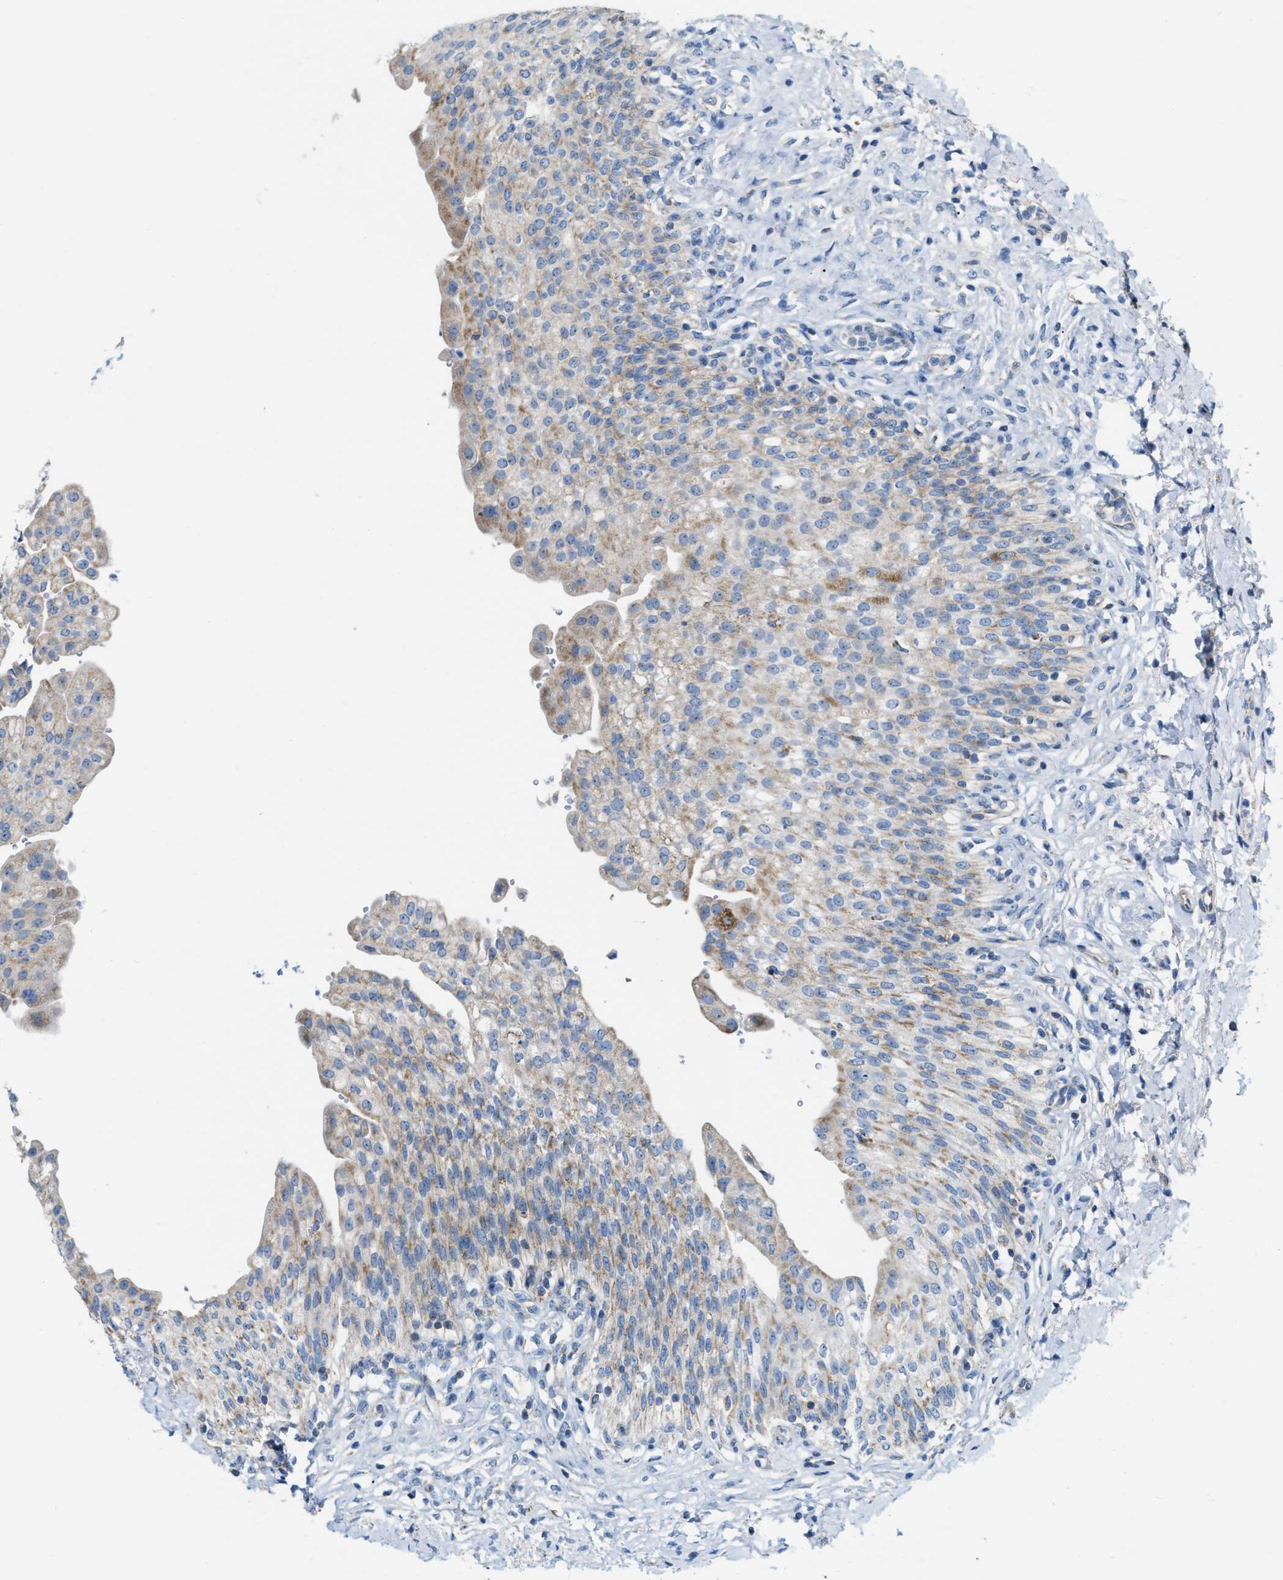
{"staining": {"intensity": "moderate", "quantity": "25%-75%", "location": "cytoplasmic/membranous"}, "tissue": "urinary bladder", "cell_type": "Urothelial cells", "image_type": "normal", "snomed": [{"axis": "morphology", "description": "Urothelial carcinoma, High grade"}, {"axis": "topography", "description": "Urinary bladder"}], "caption": "Immunohistochemistry (IHC) staining of unremarkable urinary bladder, which displays medium levels of moderate cytoplasmic/membranous staining in about 25%-75% of urothelial cells indicating moderate cytoplasmic/membranous protein expression. The staining was performed using DAB (3,3'-diaminobenzidine) (brown) for protein detection and nuclei were counterstained in hematoxylin (blue).", "gene": "JADE1", "patient": {"sex": "male", "age": 46}}